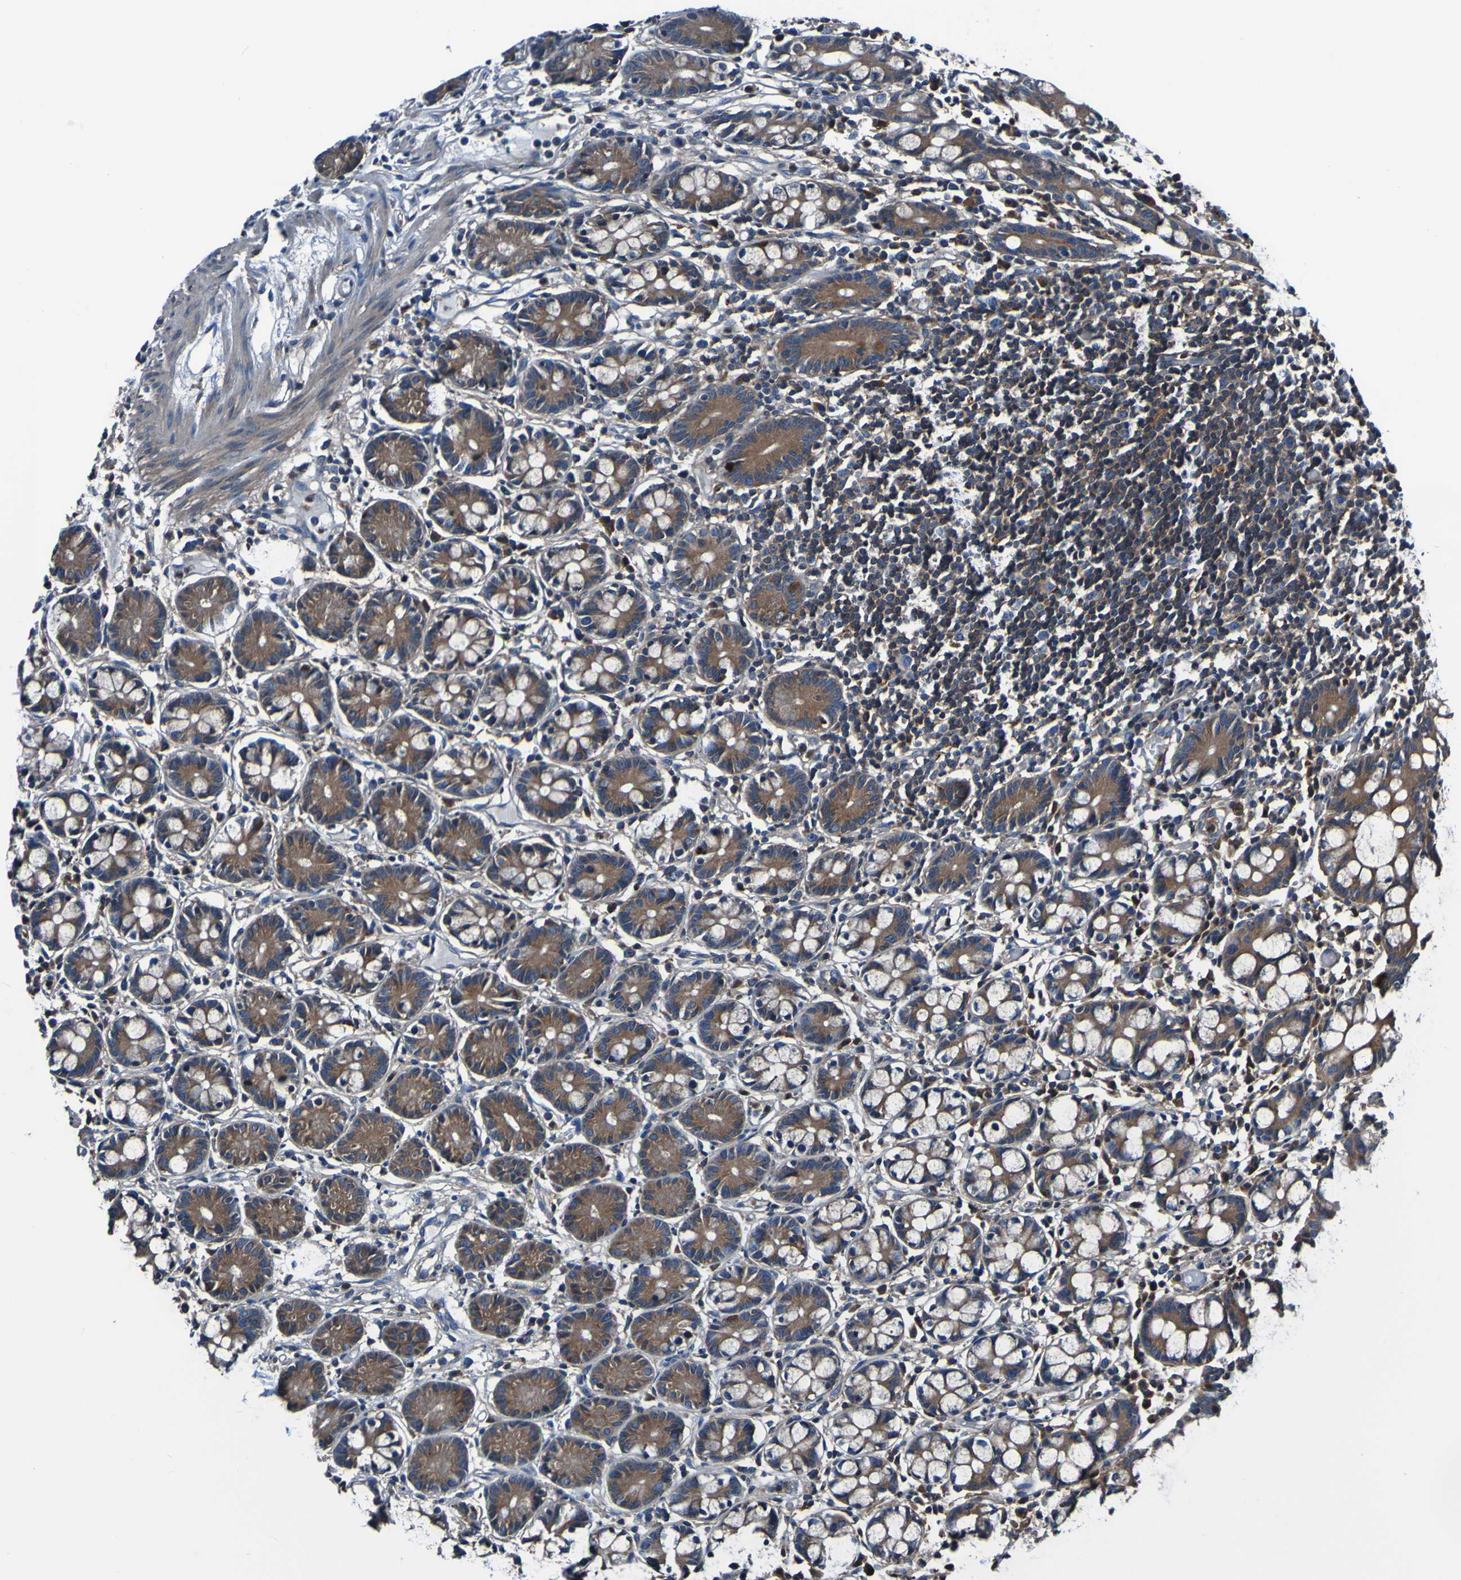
{"staining": {"intensity": "moderate", "quantity": ">75%", "location": "cytoplasmic/membranous"}, "tissue": "small intestine", "cell_type": "Glandular cells", "image_type": "normal", "snomed": [{"axis": "morphology", "description": "Normal tissue, NOS"}, {"axis": "morphology", "description": "Cystadenocarcinoma, serous, Metastatic site"}, {"axis": "topography", "description": "Small intestine"}], "caption": "Glandular cells demonstrate moderate cytoplasmic/membranous staining in approximately >75% of cells in benign small intestine. (Brightfield microscopy of DAB IHC at high magnification).", "gene": "RAB5B", "patient": {"sex": "female", "age": 61}}